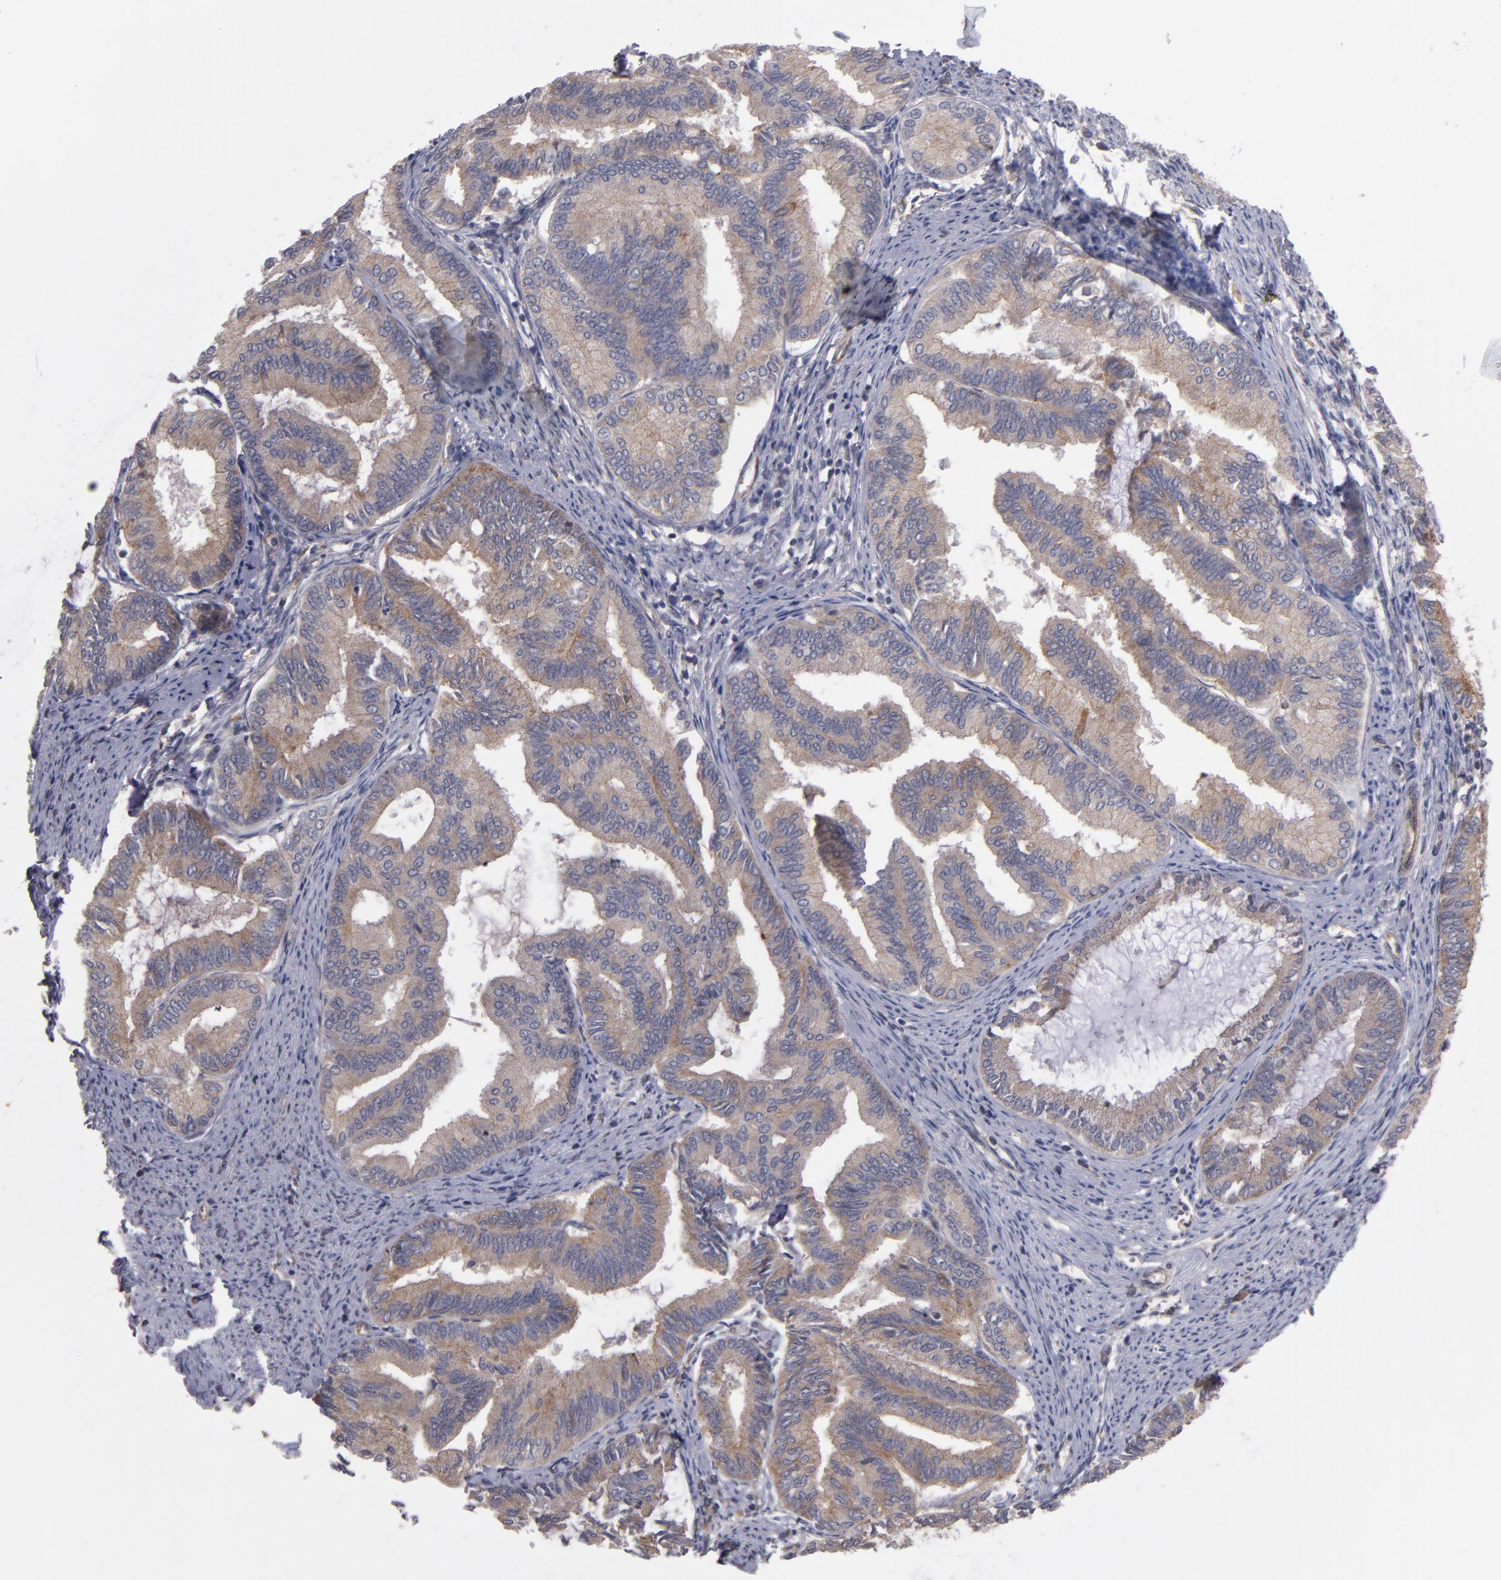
{"staining": {"intensity": "weak", "quantity": ">75%", "location": "cytoplasmic/membranous"}, "tissue": "endometrial cancer", "cell_type": "Tumor cells", "image_type": "cancer", "snomed": [{"axis": "morphology", "description": "Adenocarcinoma, NOS"}, {"axis": "topography", "description": "Endometrium"}], "caption": "DAB immunohistochemical staining of human endometrial cancer (adenocarcinoma) displays weak cytoplasmic/membranous protein positivity in approximately >75% of tumor cells.", "gene": "CTSO", "patient": {"sex": "female", "age": 86}}